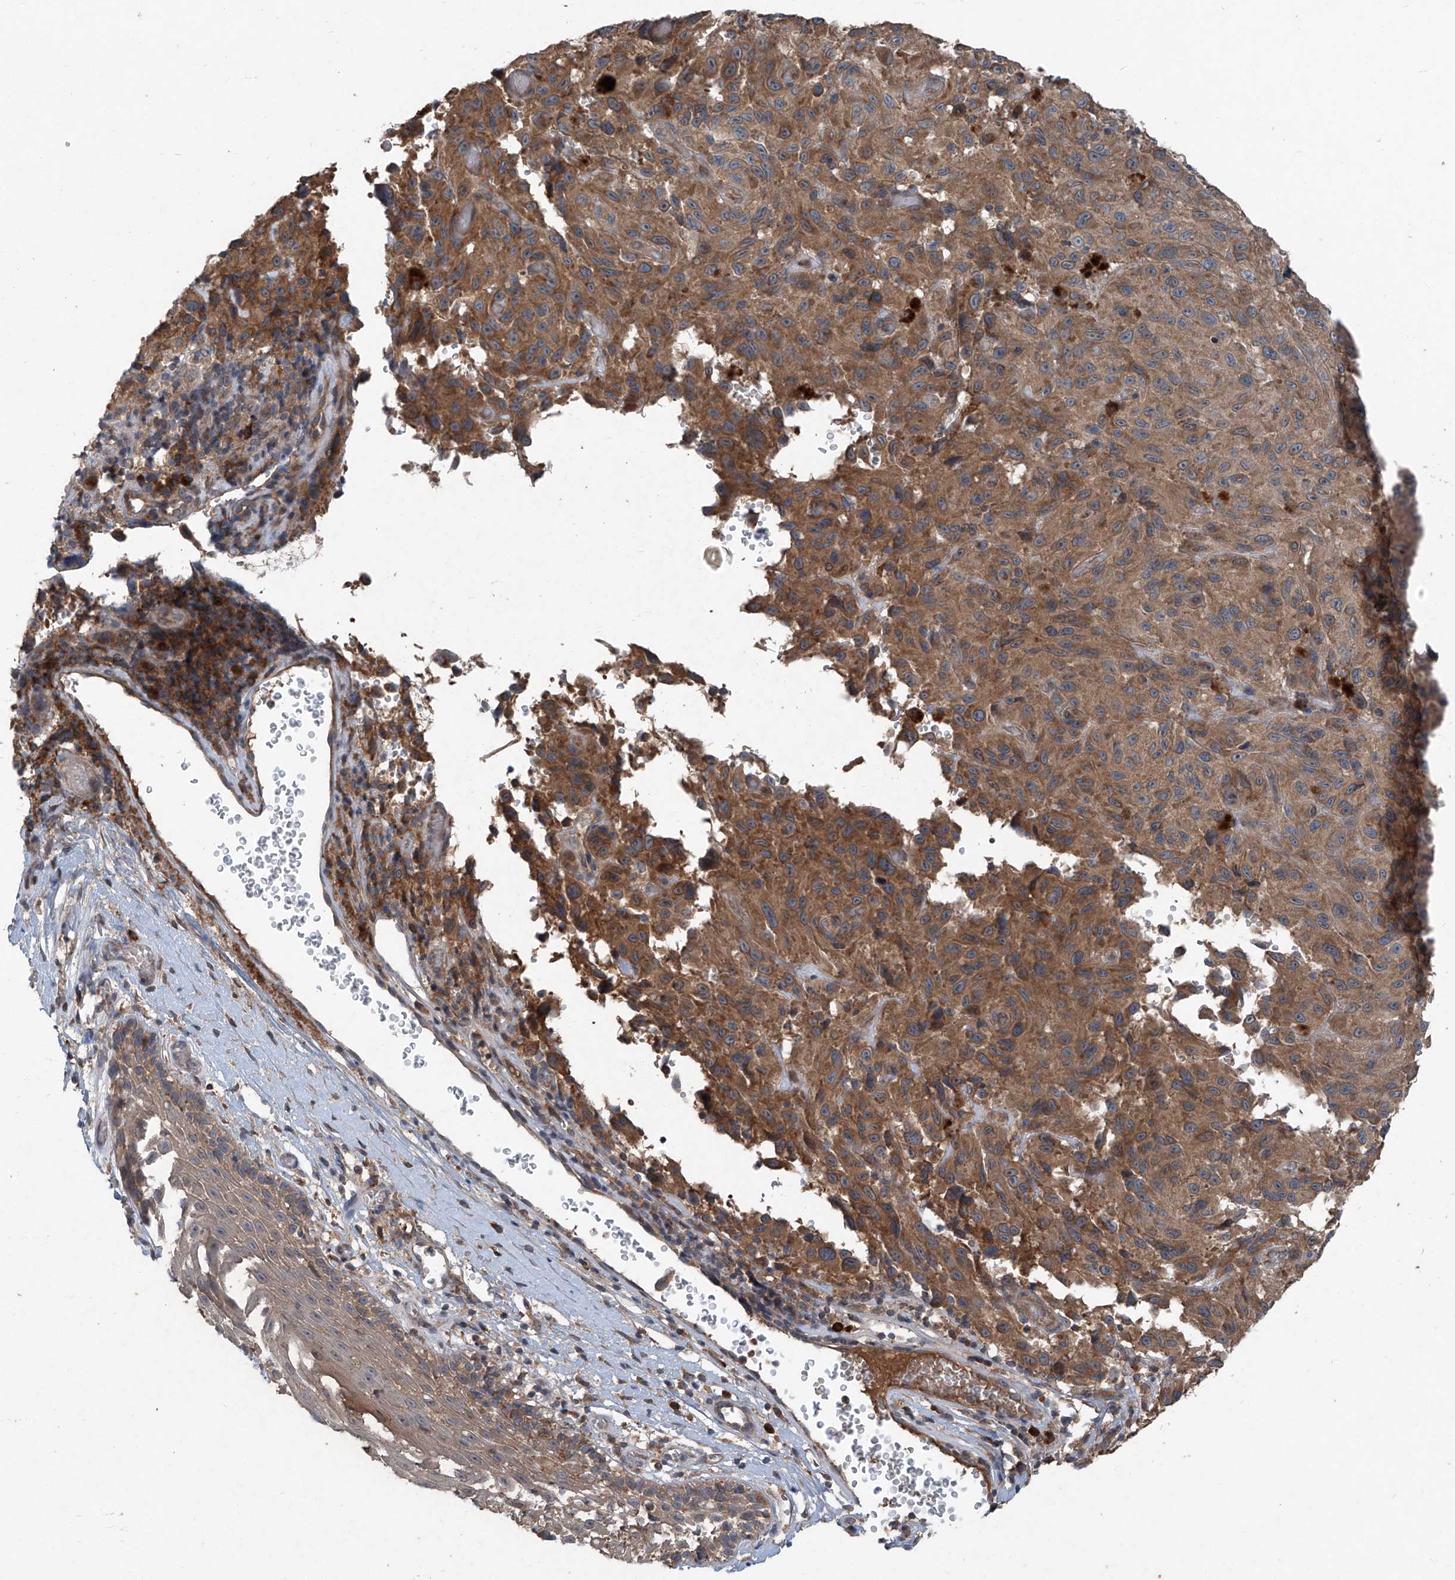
{"staining": {"intensity": "moderate", "quantity": ">75%", "location": "cytoplasmic/membranous"}, "tissue": "melanoma", "cell_type": "Tumor cells", "image_type": "cancer", "snomed": [{"axis": "morphology", "description": "Malignant melanoma, NOS"}, {"axis": "topography", "description": "Skin"}], "caption": "Moderate cytoplasmic/membranous expression is appreciated in about >75% of tumor cells in melanoma.", "gene": "FOXRED2", "patient": {"sex": "male", "age": 66}}